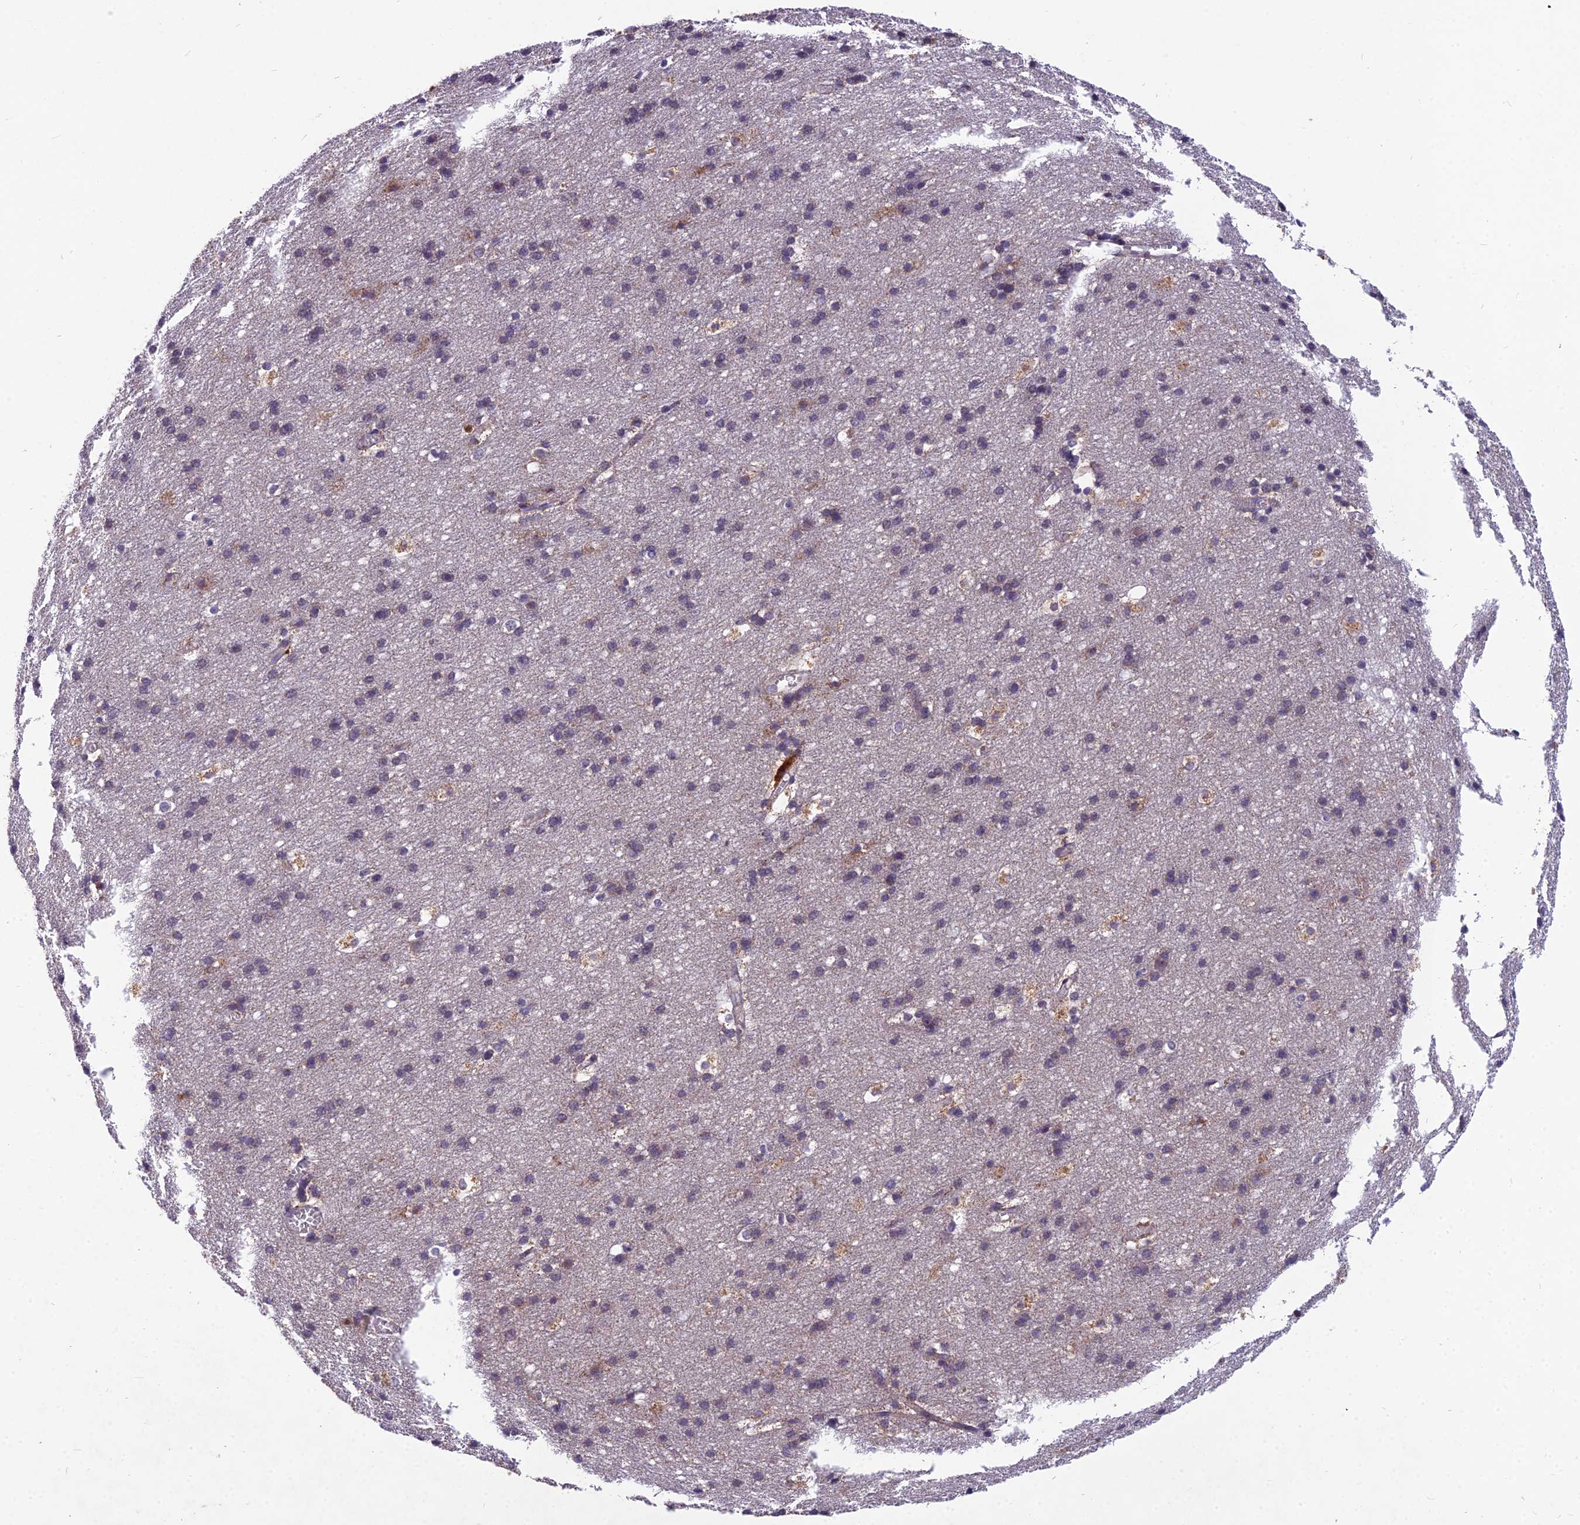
{"staining": {"intensity": "negative", "quantity": "none", "location": "none"}, "tissue": "cerebral cortex", "cell_type": "Endothelial cells", "image_type": "normal", "snomed": [{"axis": "morphology", "description": "Normal tissue, NOS"}, {"axis": "topography", "description": "Cerebral cortex"}], "caption": "Immunohistochemical staining of normal human cerebral cortex shows no significant expression in endothelial cells.", "gene": "ENSG00000188897", "patient": {"sex": "male", "age": 54}}